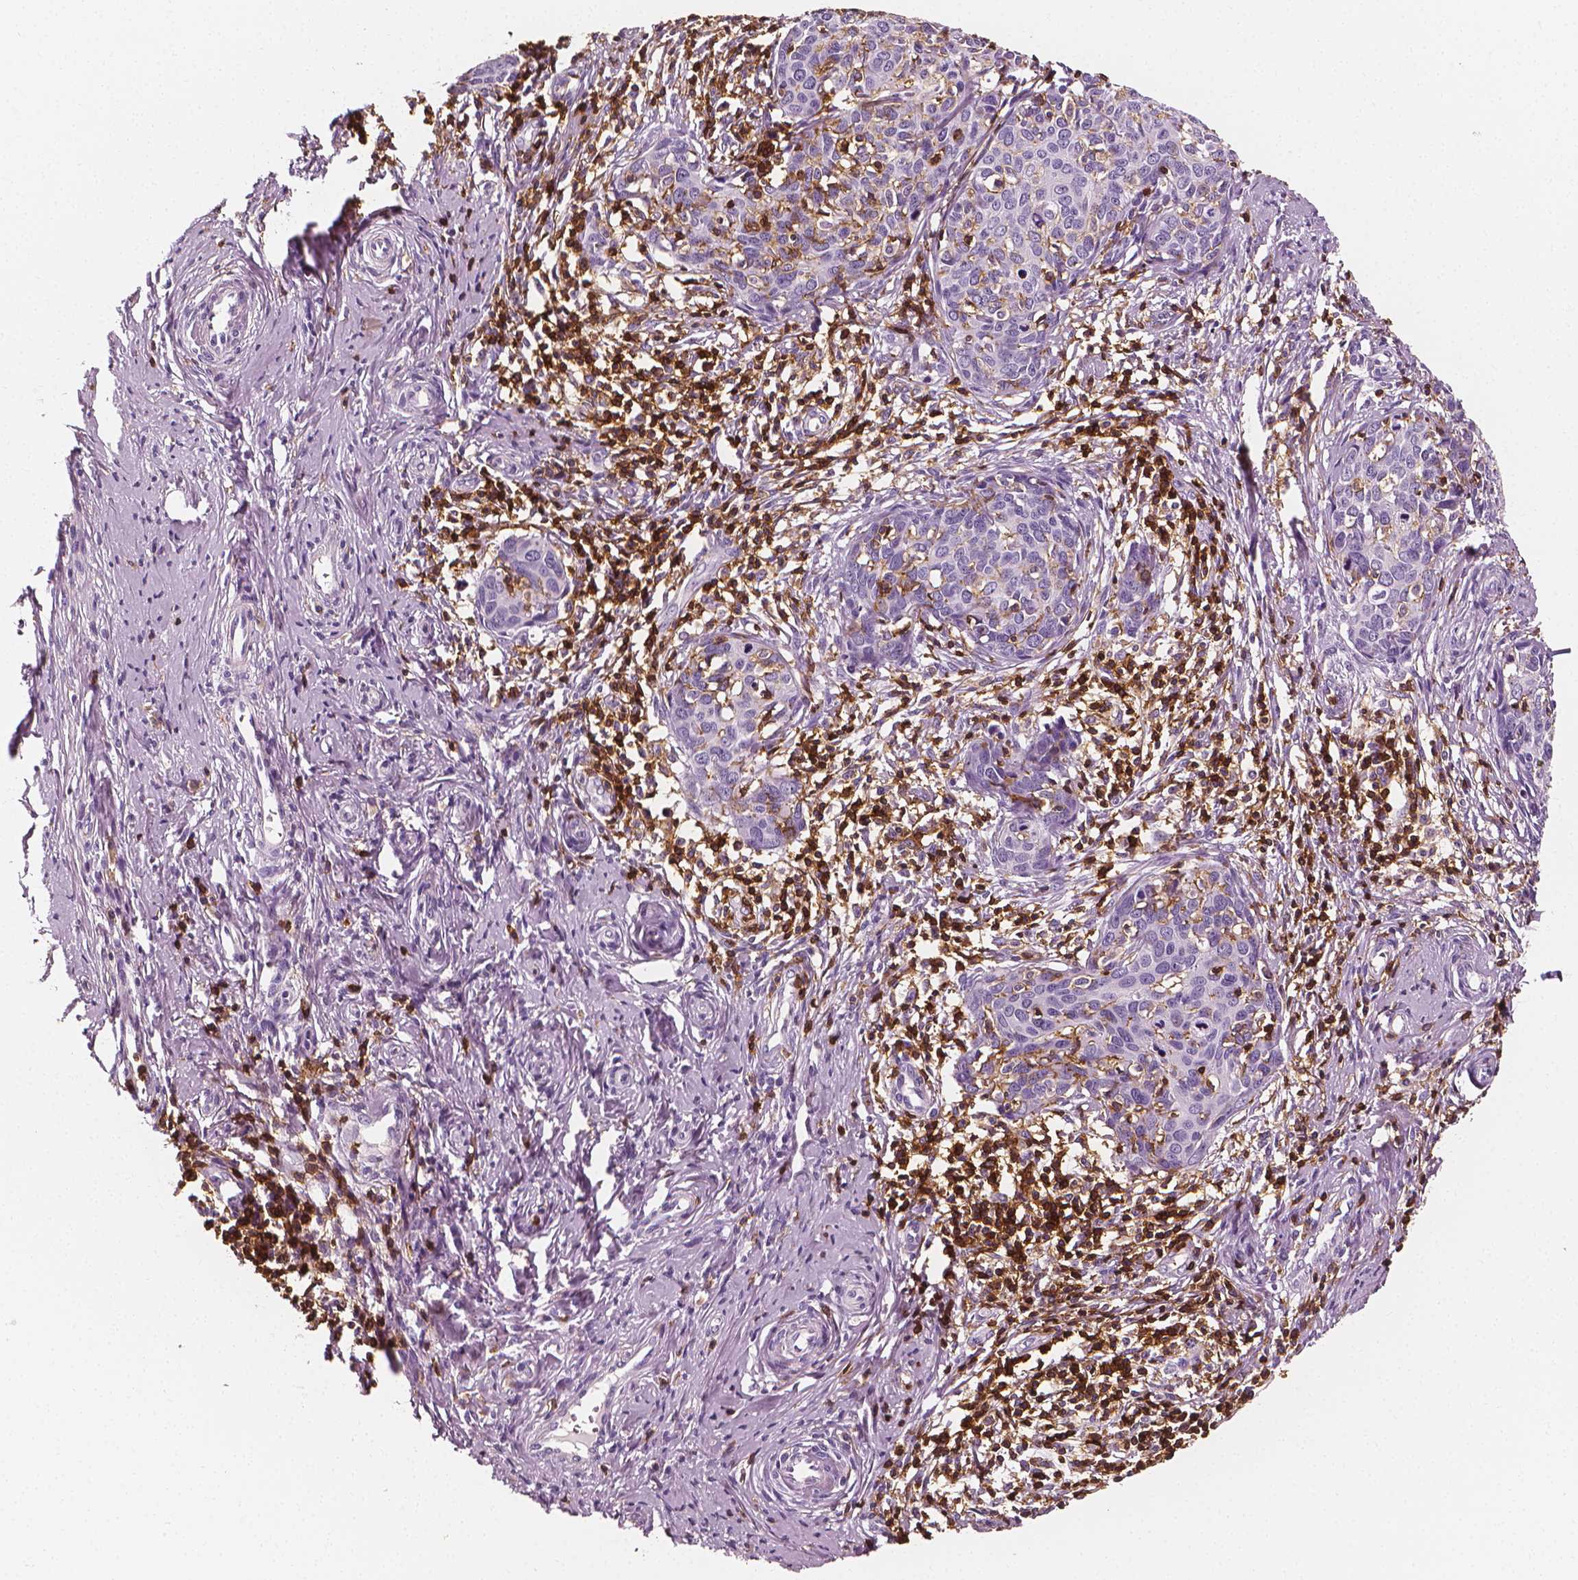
{"staining": {"intensity": "negative", "quantity": "none", "location": "none"}, "tissue": "cervical cancer", "cell_type": "Tumor cells", "image_type": "cancer", "snomed": [{"axis": "morphology", "description": "Squamous cell carcinoma, NOS"}, {"axis": "topography", "description": "Cervix"}], "caption": "Cervical cancer stained for a protein using immunohistochemistry (IHC) exhibits no positivity tumor cells.", "gene": "PTPRC", "patient": {"sex": "female", "age": 62}}